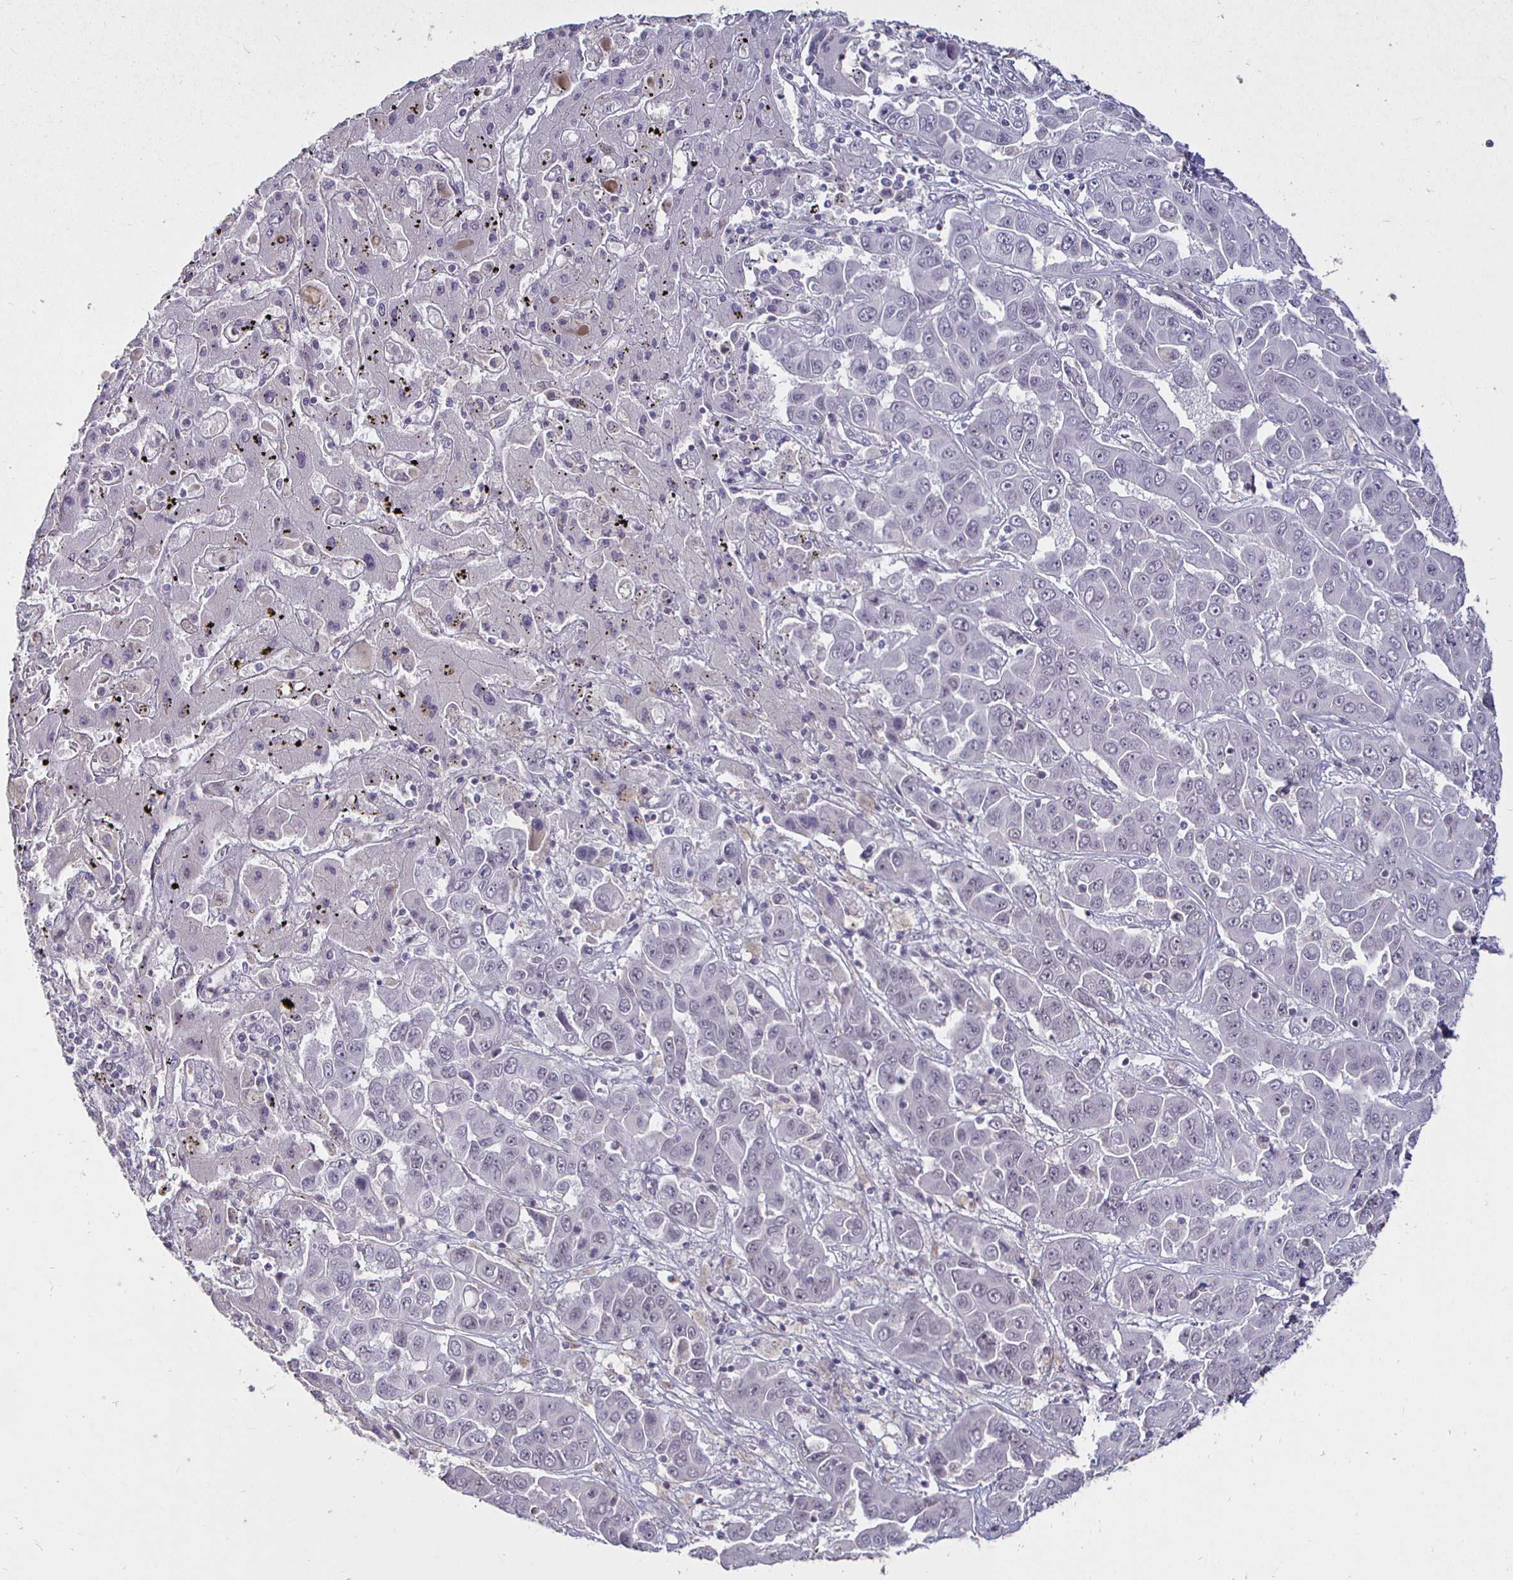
{"staining": {"intensity": "negative", "quantity": "none", "location": "none"}, "tissue": "liver cancer", "cell_type": "Tumor cells", "image_type": "cancer", "snomed": [{"axis": "morphology", "description": "Cholangiocarcinoma"}, {"axis": "topography", "description": "Liver"}], "caption": "High power microscopy image of an immunohistochemistry histopathology image of liver cancer, revealing no significant positivity in tumor cells. (DAB (3,3'-diaminobenzidine) immunohistochemistry (IHC) visualized using brightfield microscopy, high magnification).", "gene": "MLH1", "patient": {"sex": "female", "age": 52}}